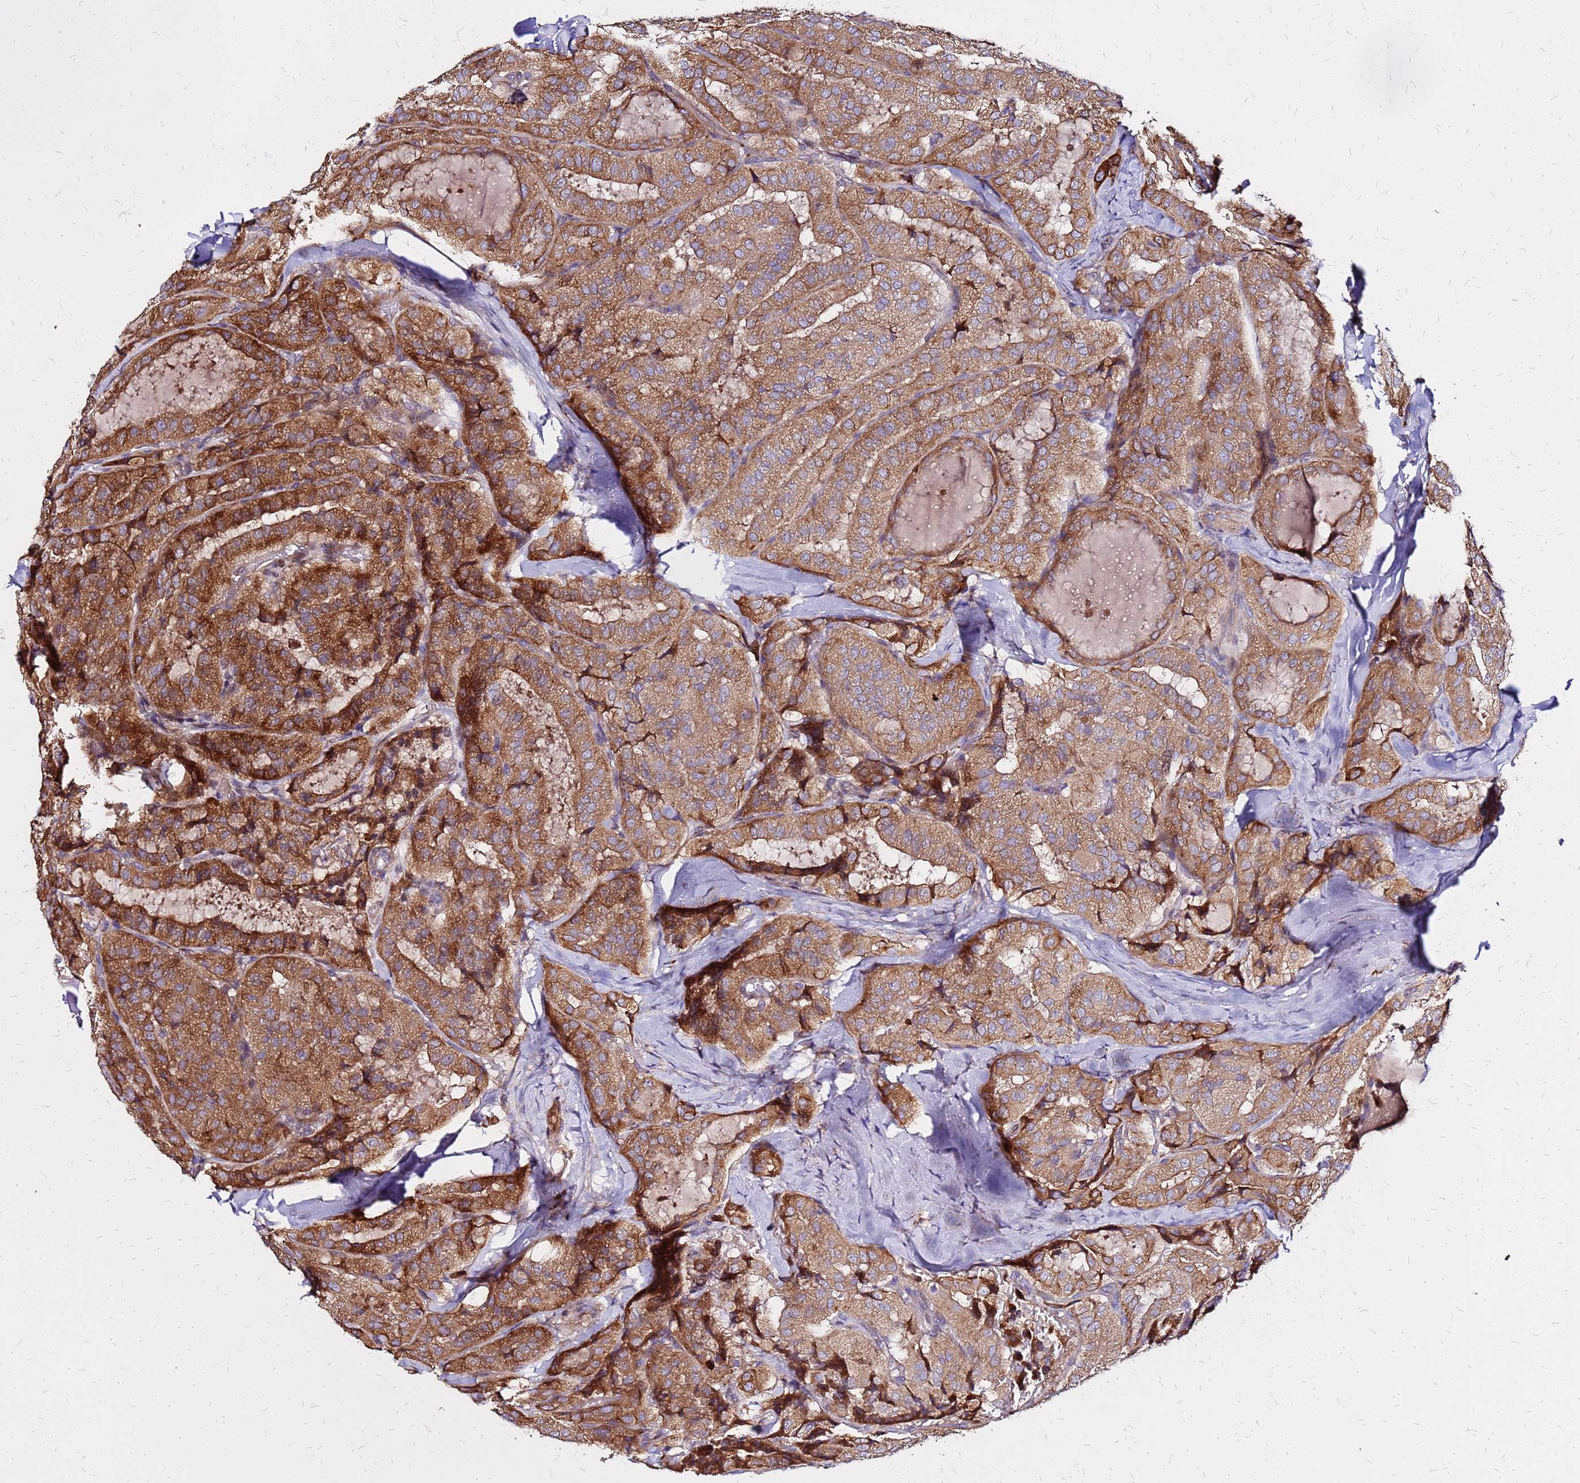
{"staining": {"intensity": "strong", "quantity": ">75%", "location": "cytoplasmic/membranous"}, "tissue": "thyroid cancer", "cell_type": "Tumor cells", "image_type": "cancer", "snomed": [{"axis": "morphology", "description": "Normal tissue, NOS"}, {"axis": "morphology", "description": "Papillary adenocarcinoma, NOS"}, {"axis": "topography", "description": "Thyroid gland"}], "caption": "DAB immunohistochemical staining of human papillary adenocarcinoma (thyroid) exhibits strong cytoplasmic/membranous protein staining in about >75% of tumor cells.", "gene": "VMO1", "patient": {"sex": "female", "age": 59}}